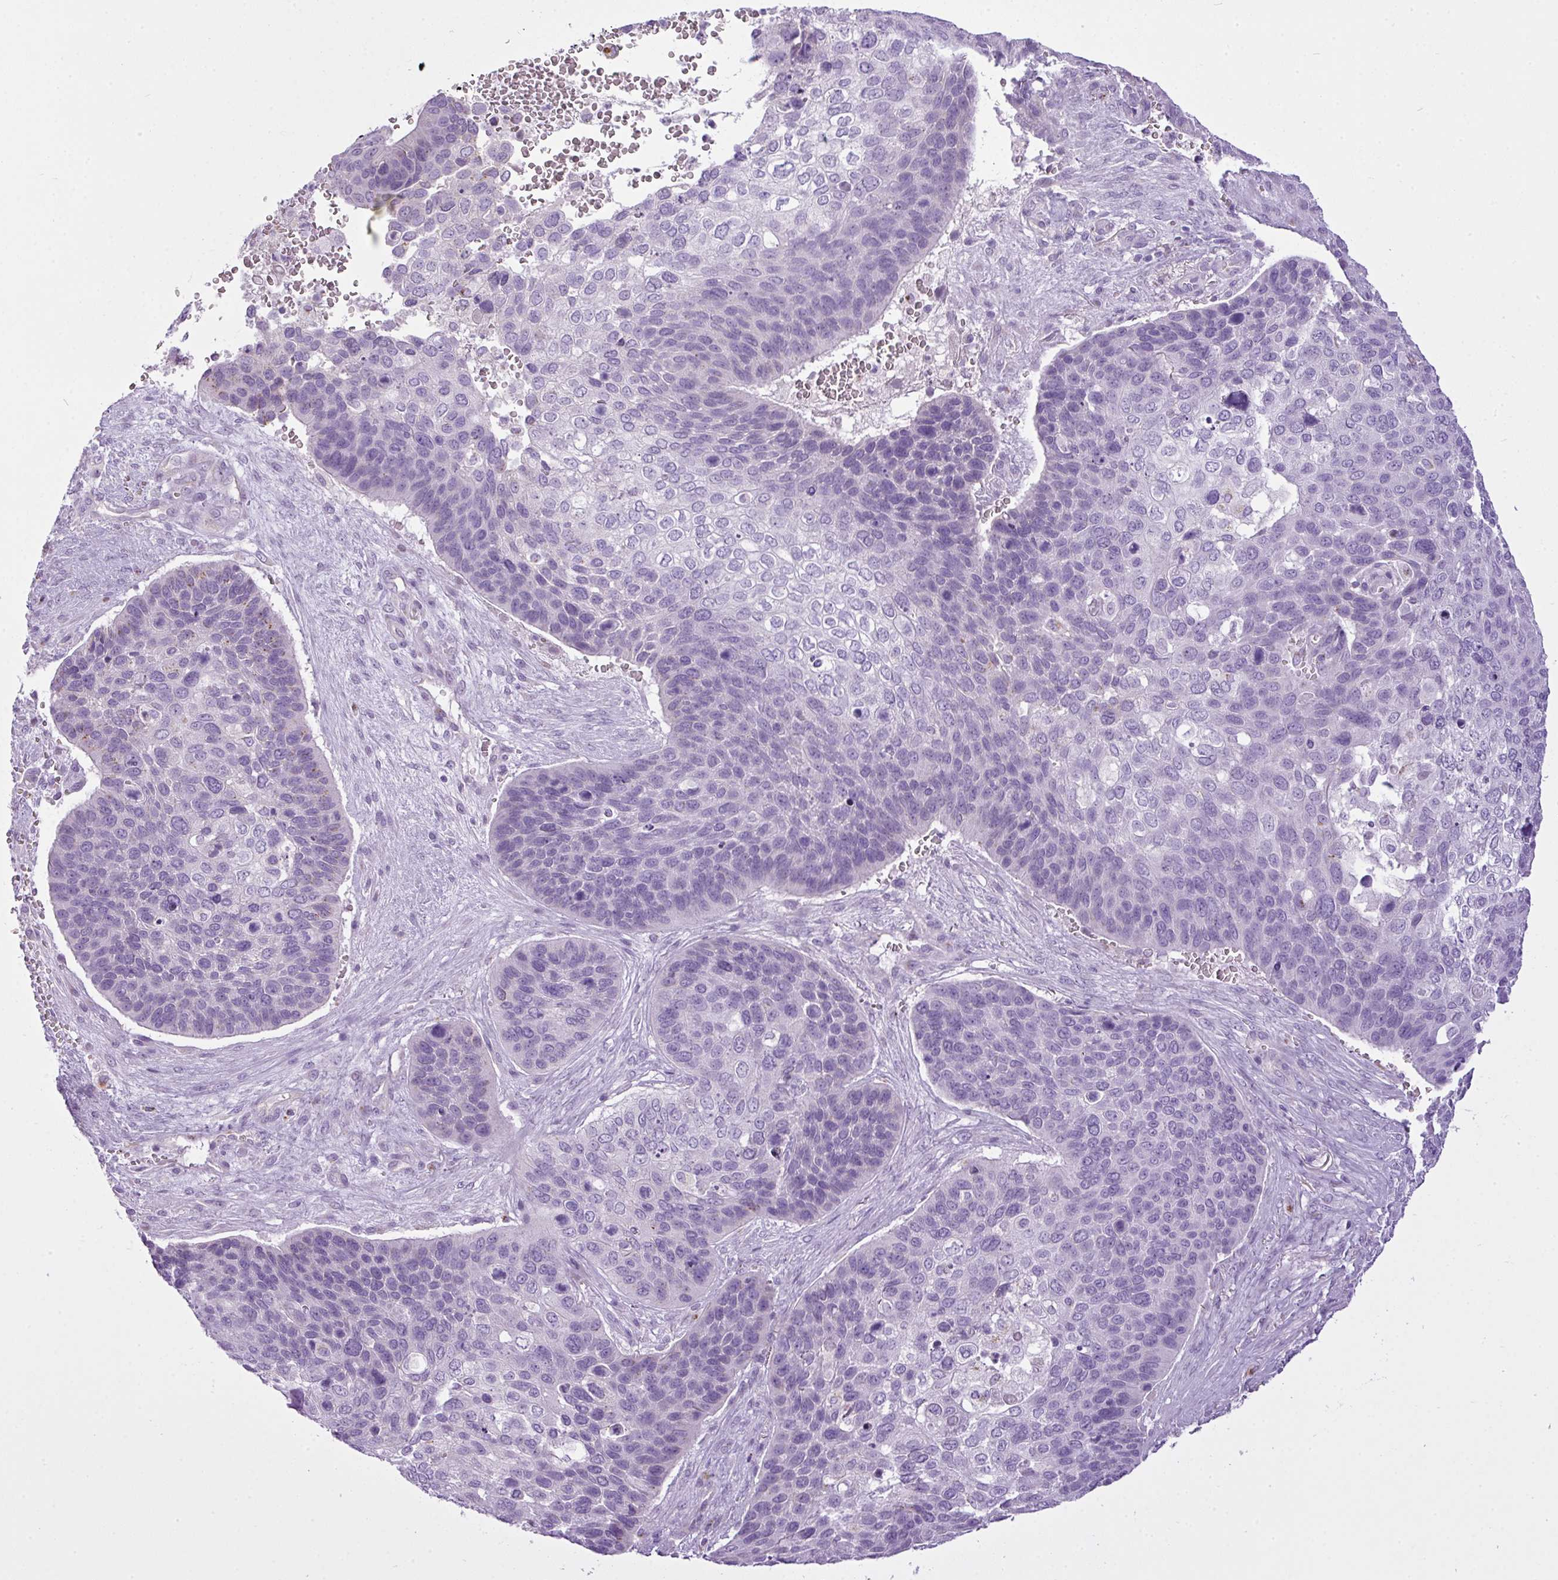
{"staining": {"intensity": "negative", "quantity": "none", "location": "none"}, "tissue": "skin cancer", "cell_type": "Tumor cells", "image_type": "cancer", "snomed": [{"axis": "morphology", "description": "Basal cell carcinoma"}, {"axis": "topography", "description": "Skin"}], "caption": "Skin cancer (basal cell carcinoma) was stained to show a protein in brown. There is no significant expression in tumor cells. The staining is performed using DAB brown chromogen with nuclei counter-stained in using hematoxylin.", "gene": "FAM43A", "patient": {"sex": "female", "age": 74}}